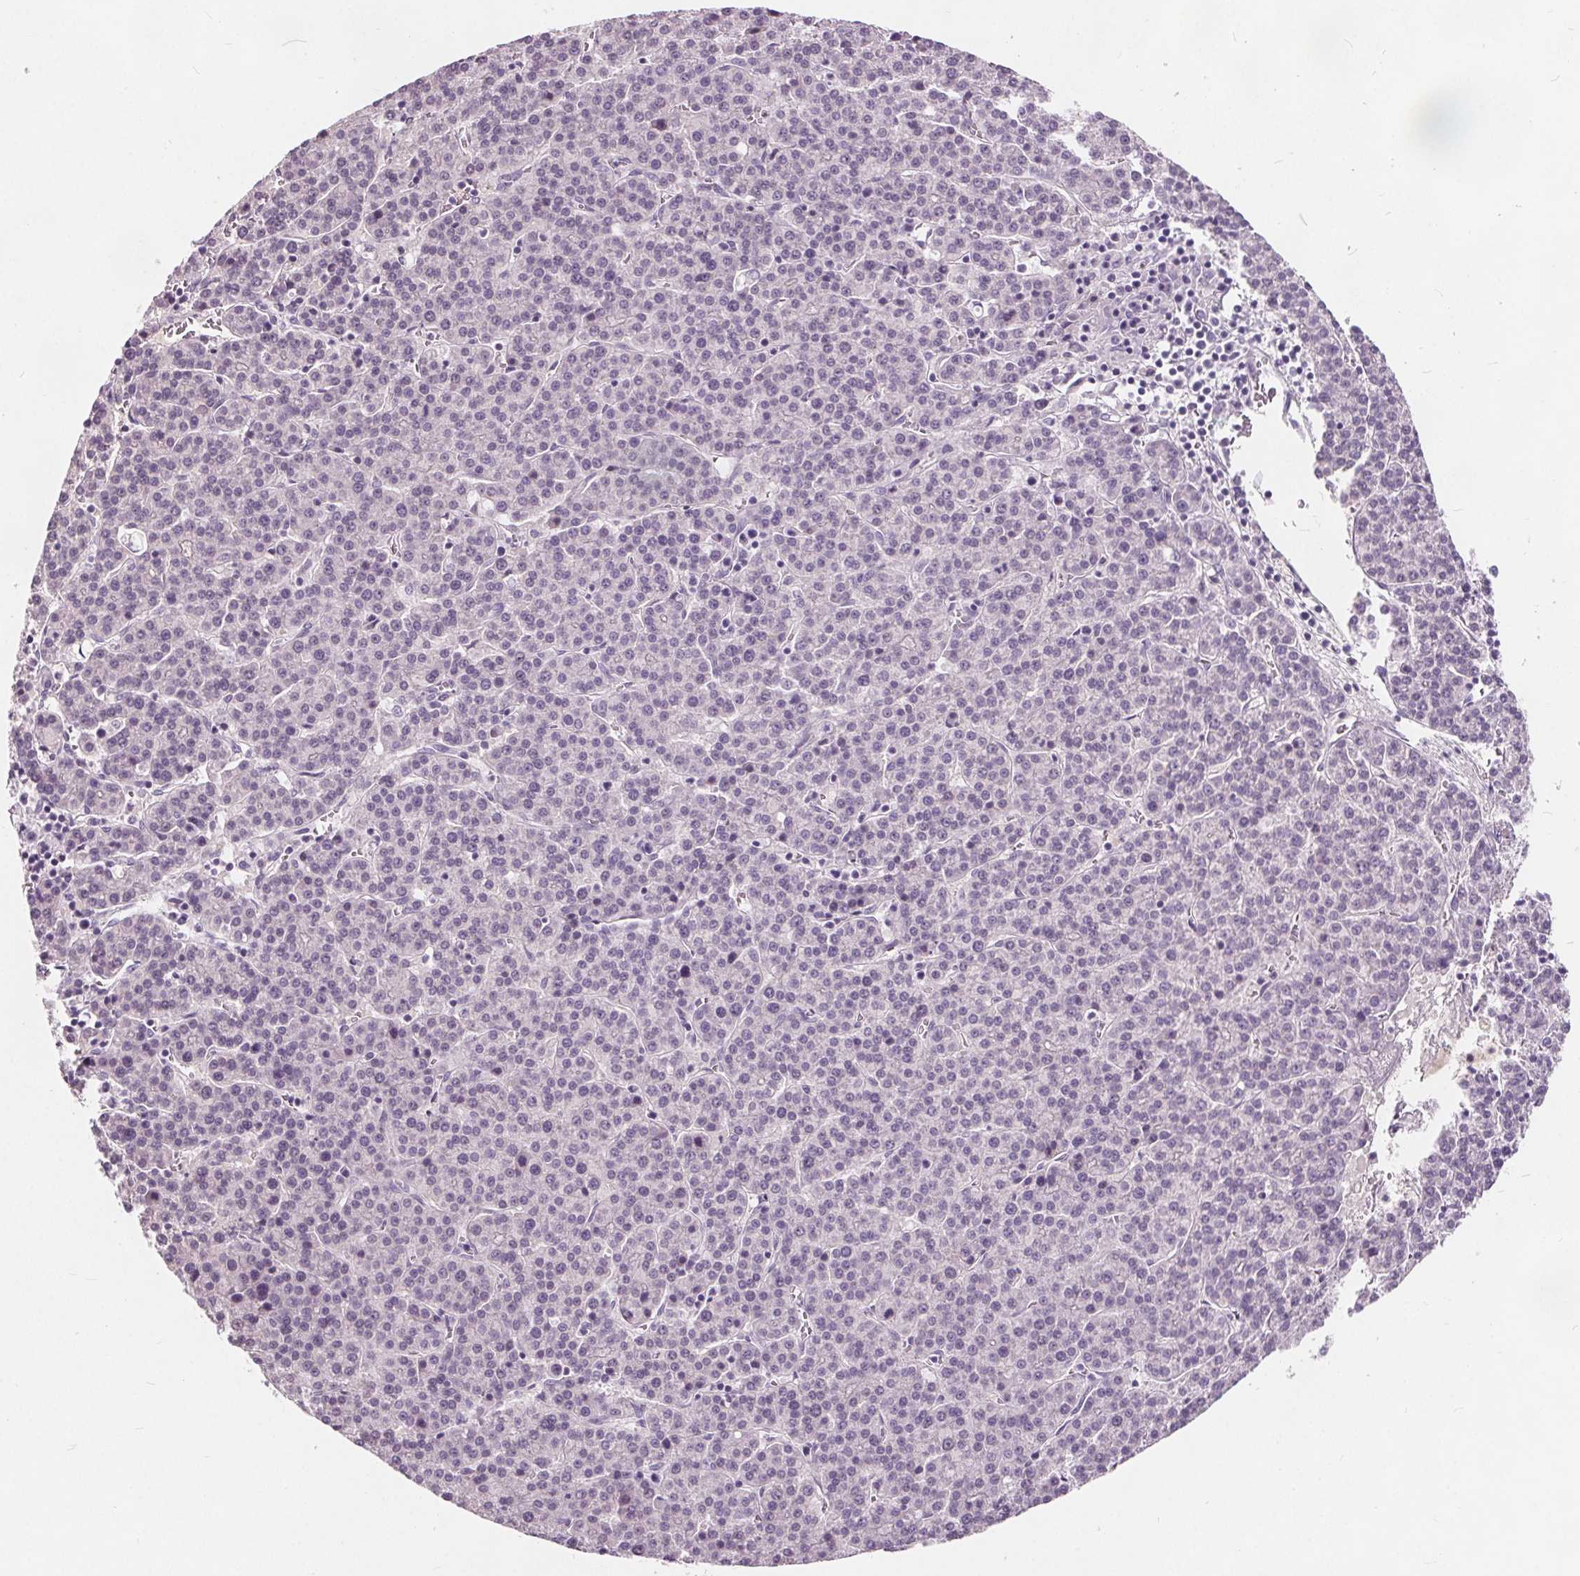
{"staining": {"intensity": "negative", "quantity": "none", "location": "none"}, "tissue": "liver cancer", "cell_type": "Tumor cells", "image_type": "cancer", "snomed": [{"axis": "morphology", "description": "Carcinoma, Hepatocellular, NOS"}, {"axis": "topography", "description": "Liver"}], "caption": "This is a histopathology image of immunohistochemistry (IHC) staining of liver cancer (hepatocellular carcinoma), which shows no positivity in tumor cells.", "gene": "PLA2G2E", "patient": {"sex": "female", "age": 58}}